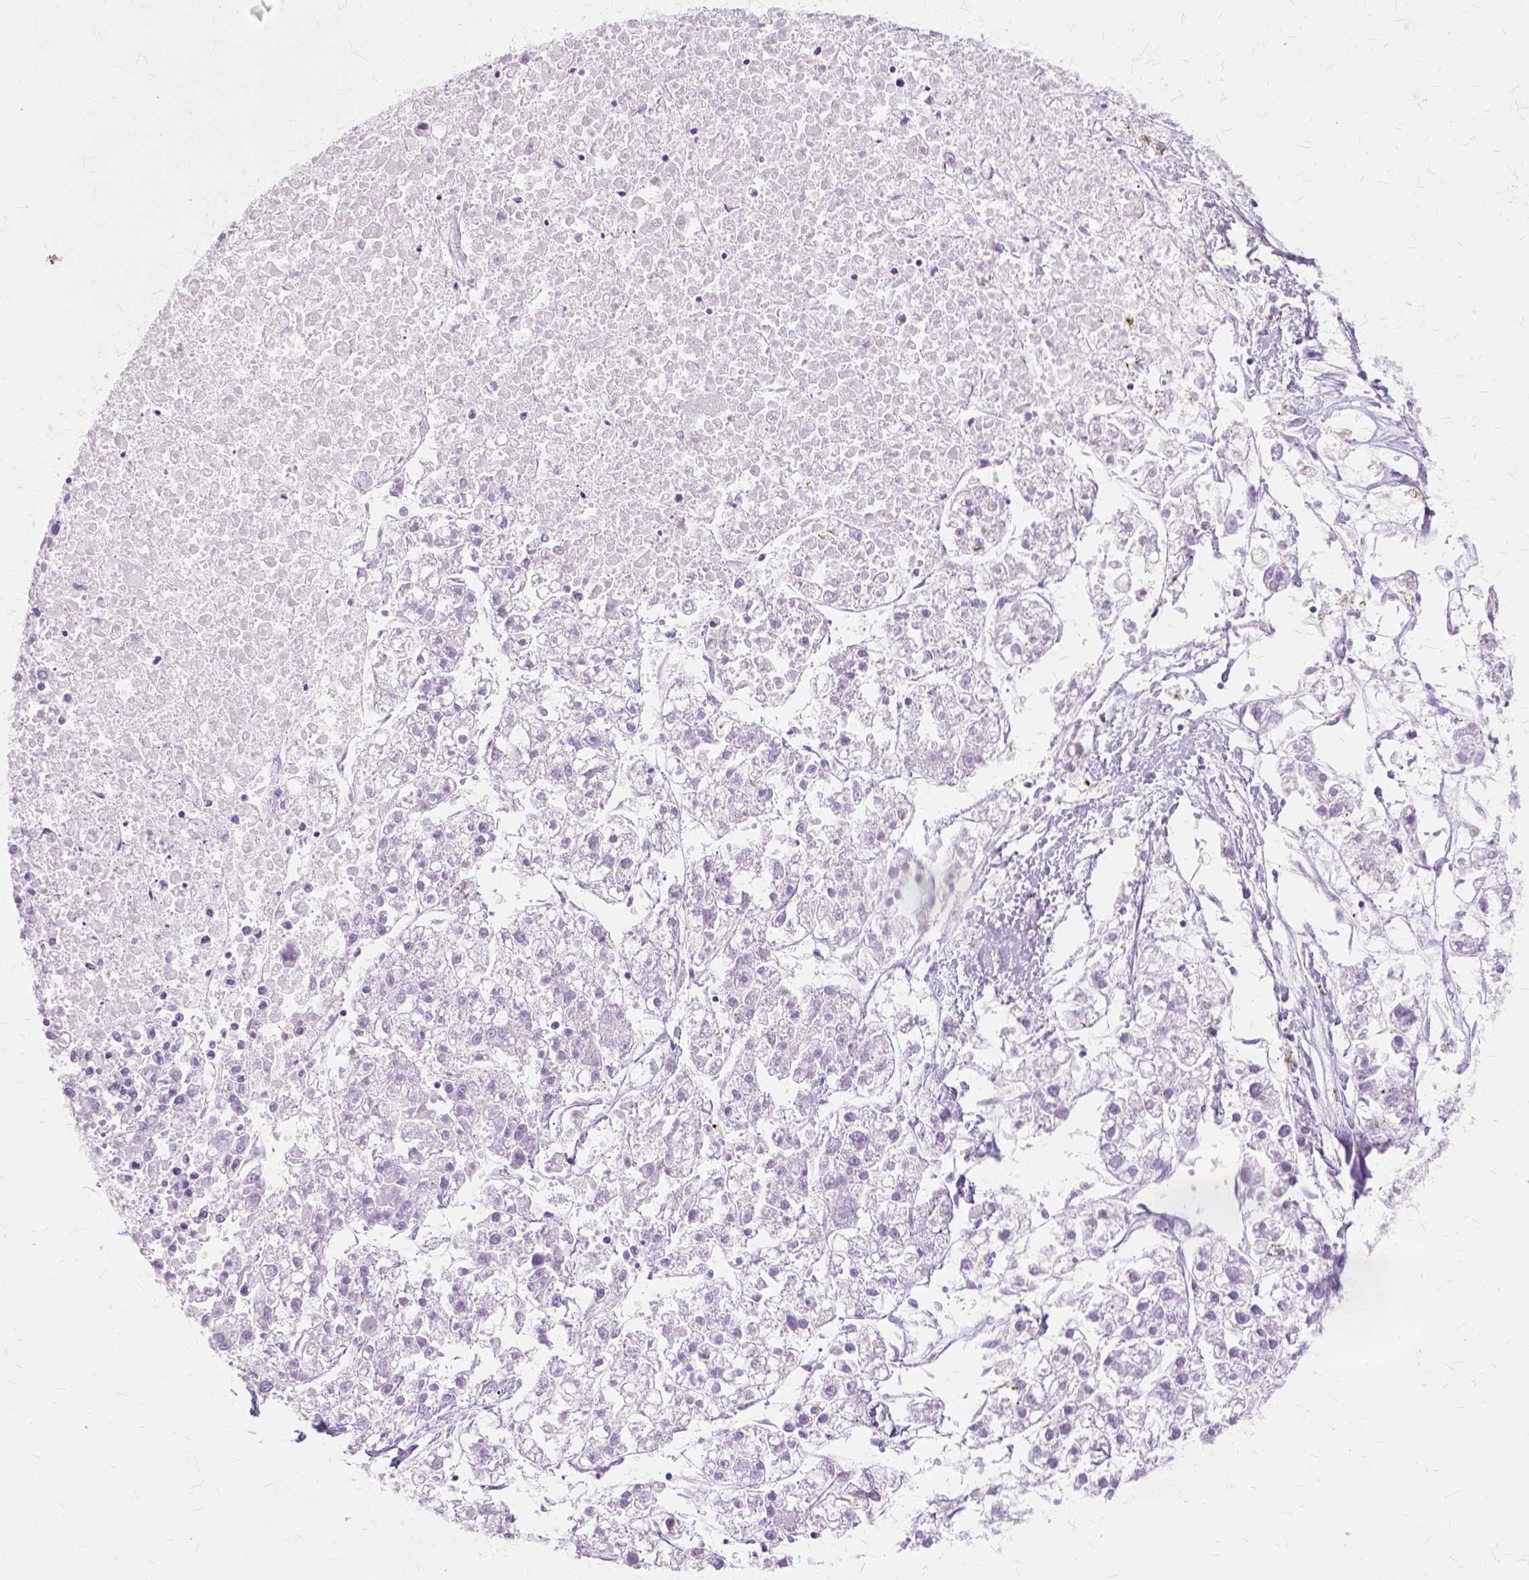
{"staining": {"intensity": "negative", "quantity": "none", "location": "none"}, "tissue": "liver cancer", "cell_type": "Tumor cells", "image_type": "cancer", "snomed": [{"axis": "morphology", "description": "Carcinoma, Hepatocellular, NOS"}, {"axis": "topography", "description": "Liver"}], "caption": "Micrograph shows no significant protein positivity in tumor cells of hepatocellular carcinoma (liver).", "gene": "TGM1", "patient": {"sex": "male", "age": 56}}